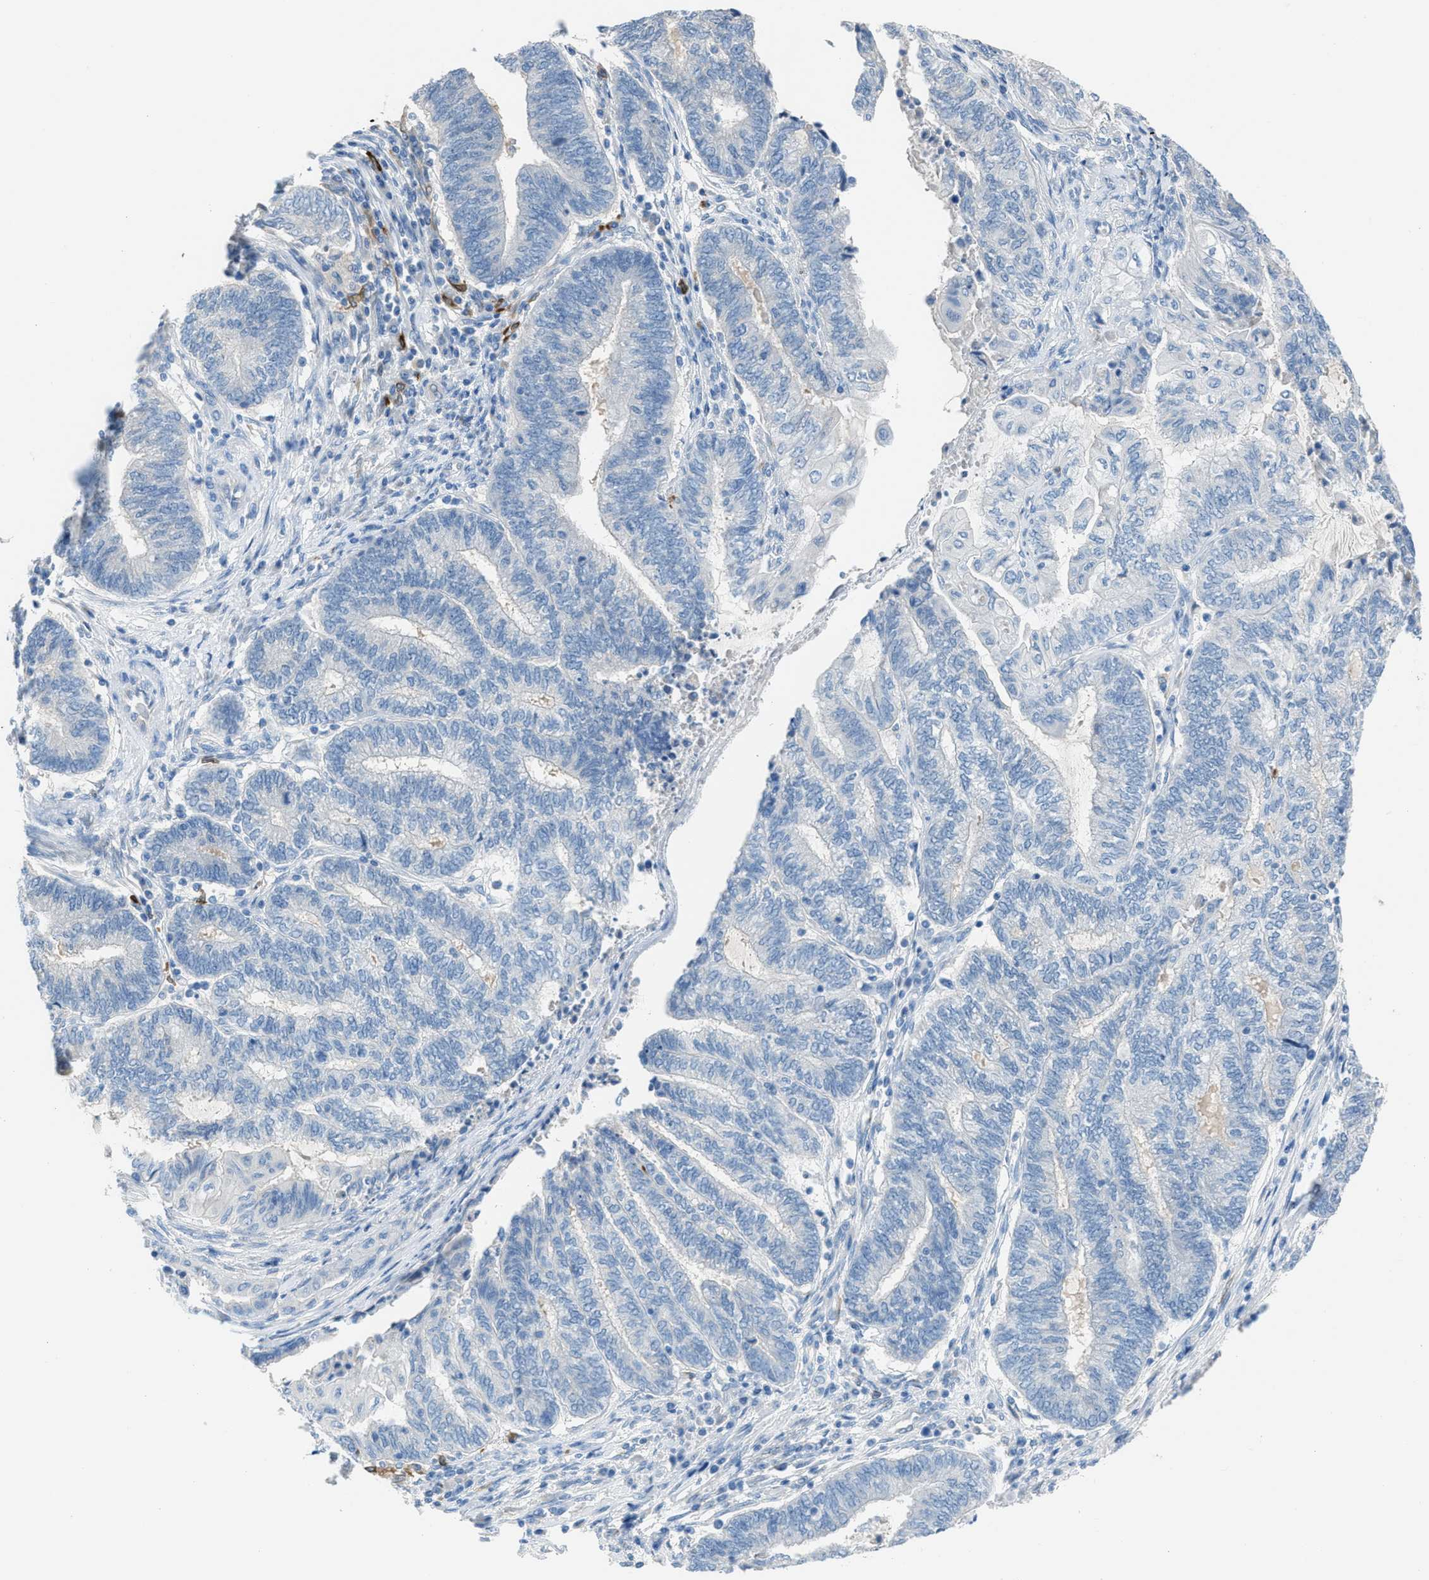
{"staining": {"intensity": "negative", "quantity": "none", "location": "none"}, "tissue": "endometrial cancer", "cell_type": "Tumor cells", "image_type": "cancer", "snomed": [{"axis": "morphology", "description": "Adenocarcinoma, NOS"}, {"axis": "topography", "description": "Uterus"}, {"axis": "topography", "description": "Endometrium"}], "caption": "This is an IHC photomicrograph of adenocarcinoma (endometrial). There is no positivity in tumor cells.", "gene": "CLEC10A", "patient": {"sex": "female", "age": 70}}